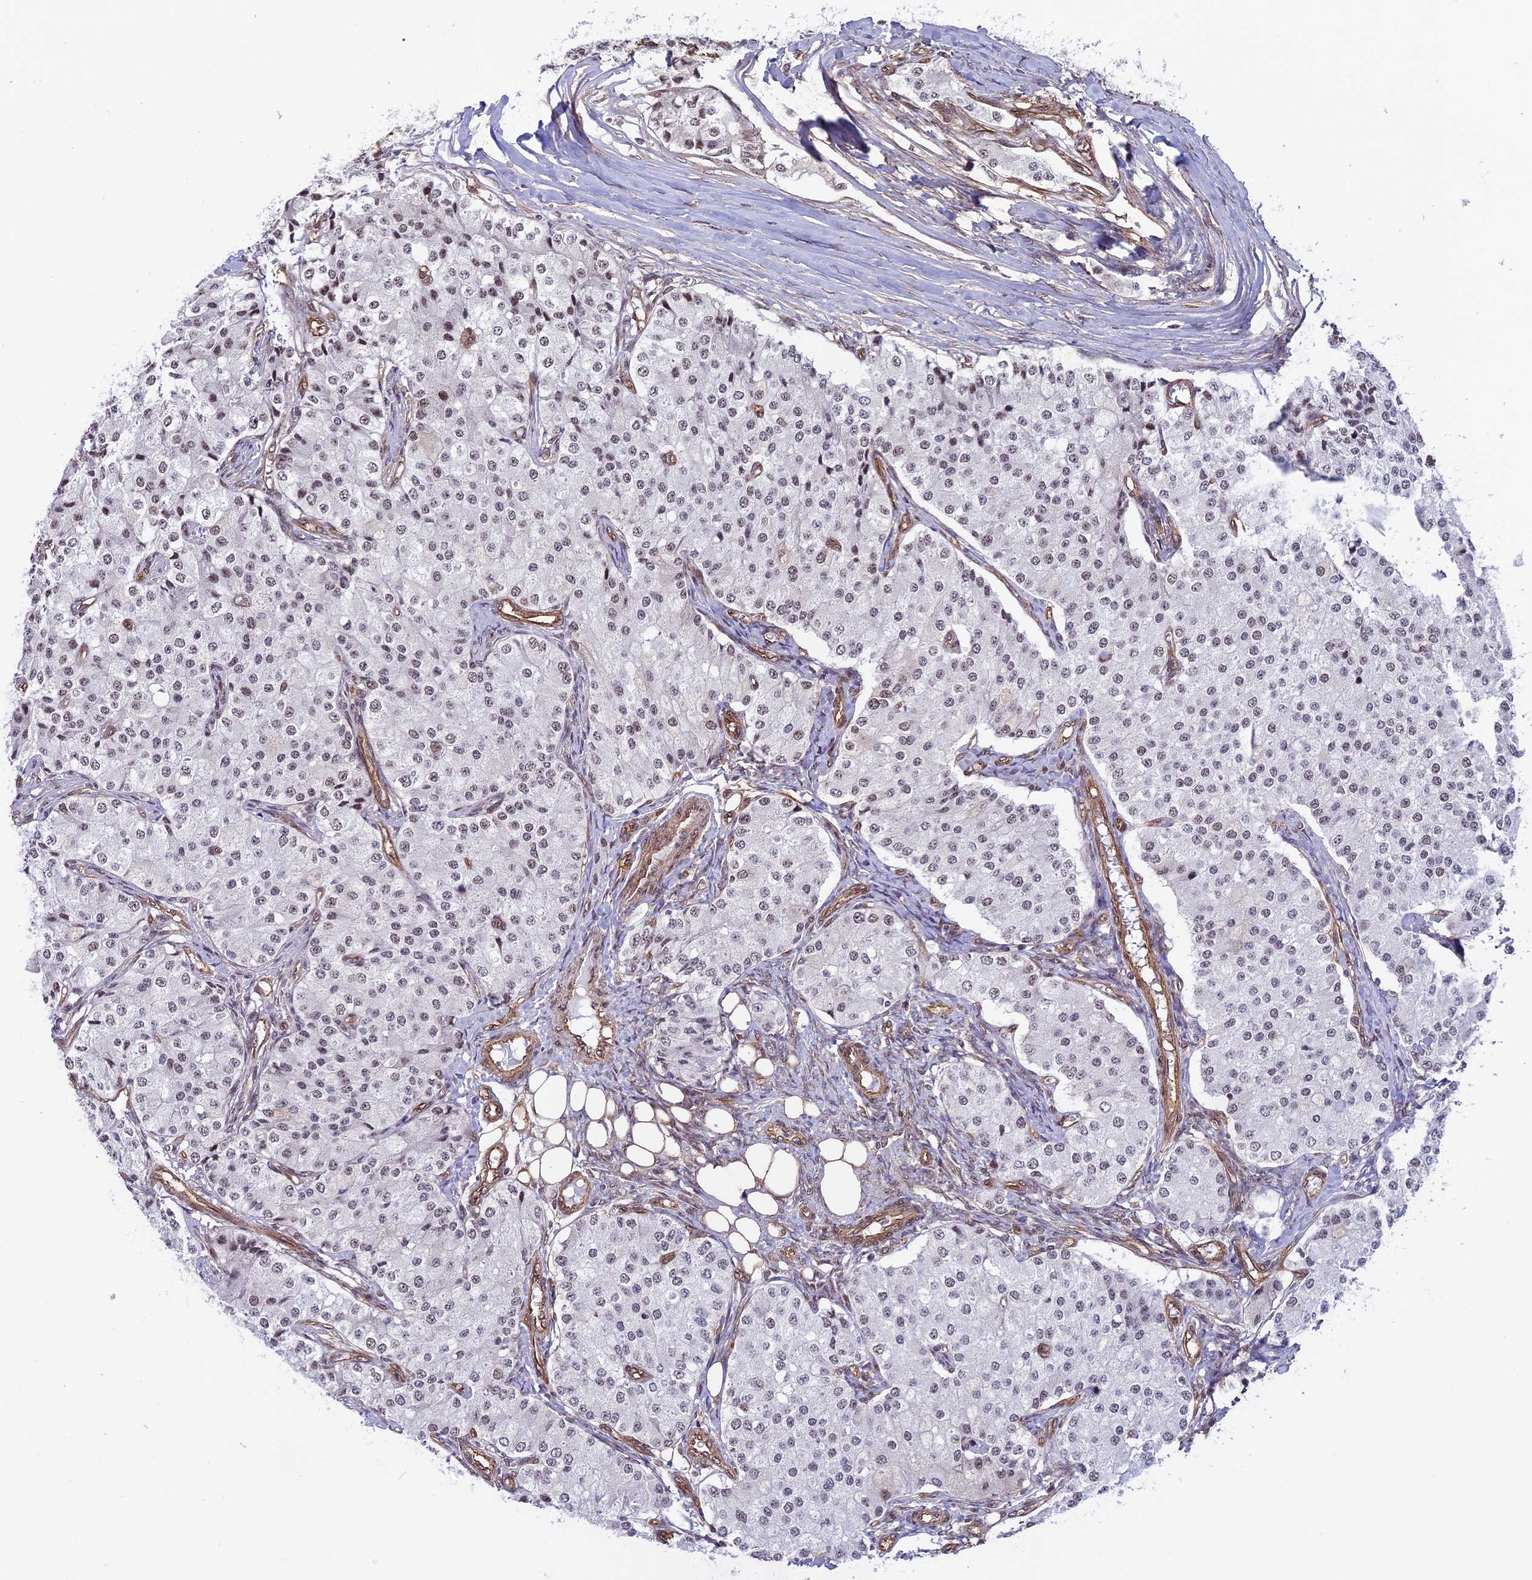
{"staining": {"intensity": "negative", "quantity": "none", "location": "none"}, "tissue": "carcinoid", "cell_type": "Tumor cells", "image_type": "cancer", "snomed": [{"axis": "morphology", "description": "Carcinoid, malignant, NOS"}, {"axis": "topography", "description": "Colon"}], "caption": "Immunohistochemistry image of neoplastic tissue: human malignant carcinoid stained with DAB shows no significant protein staining in tumor cells.", "gene": "MPHOSPH8", "patient": {"sex": "female", "age": 52}}